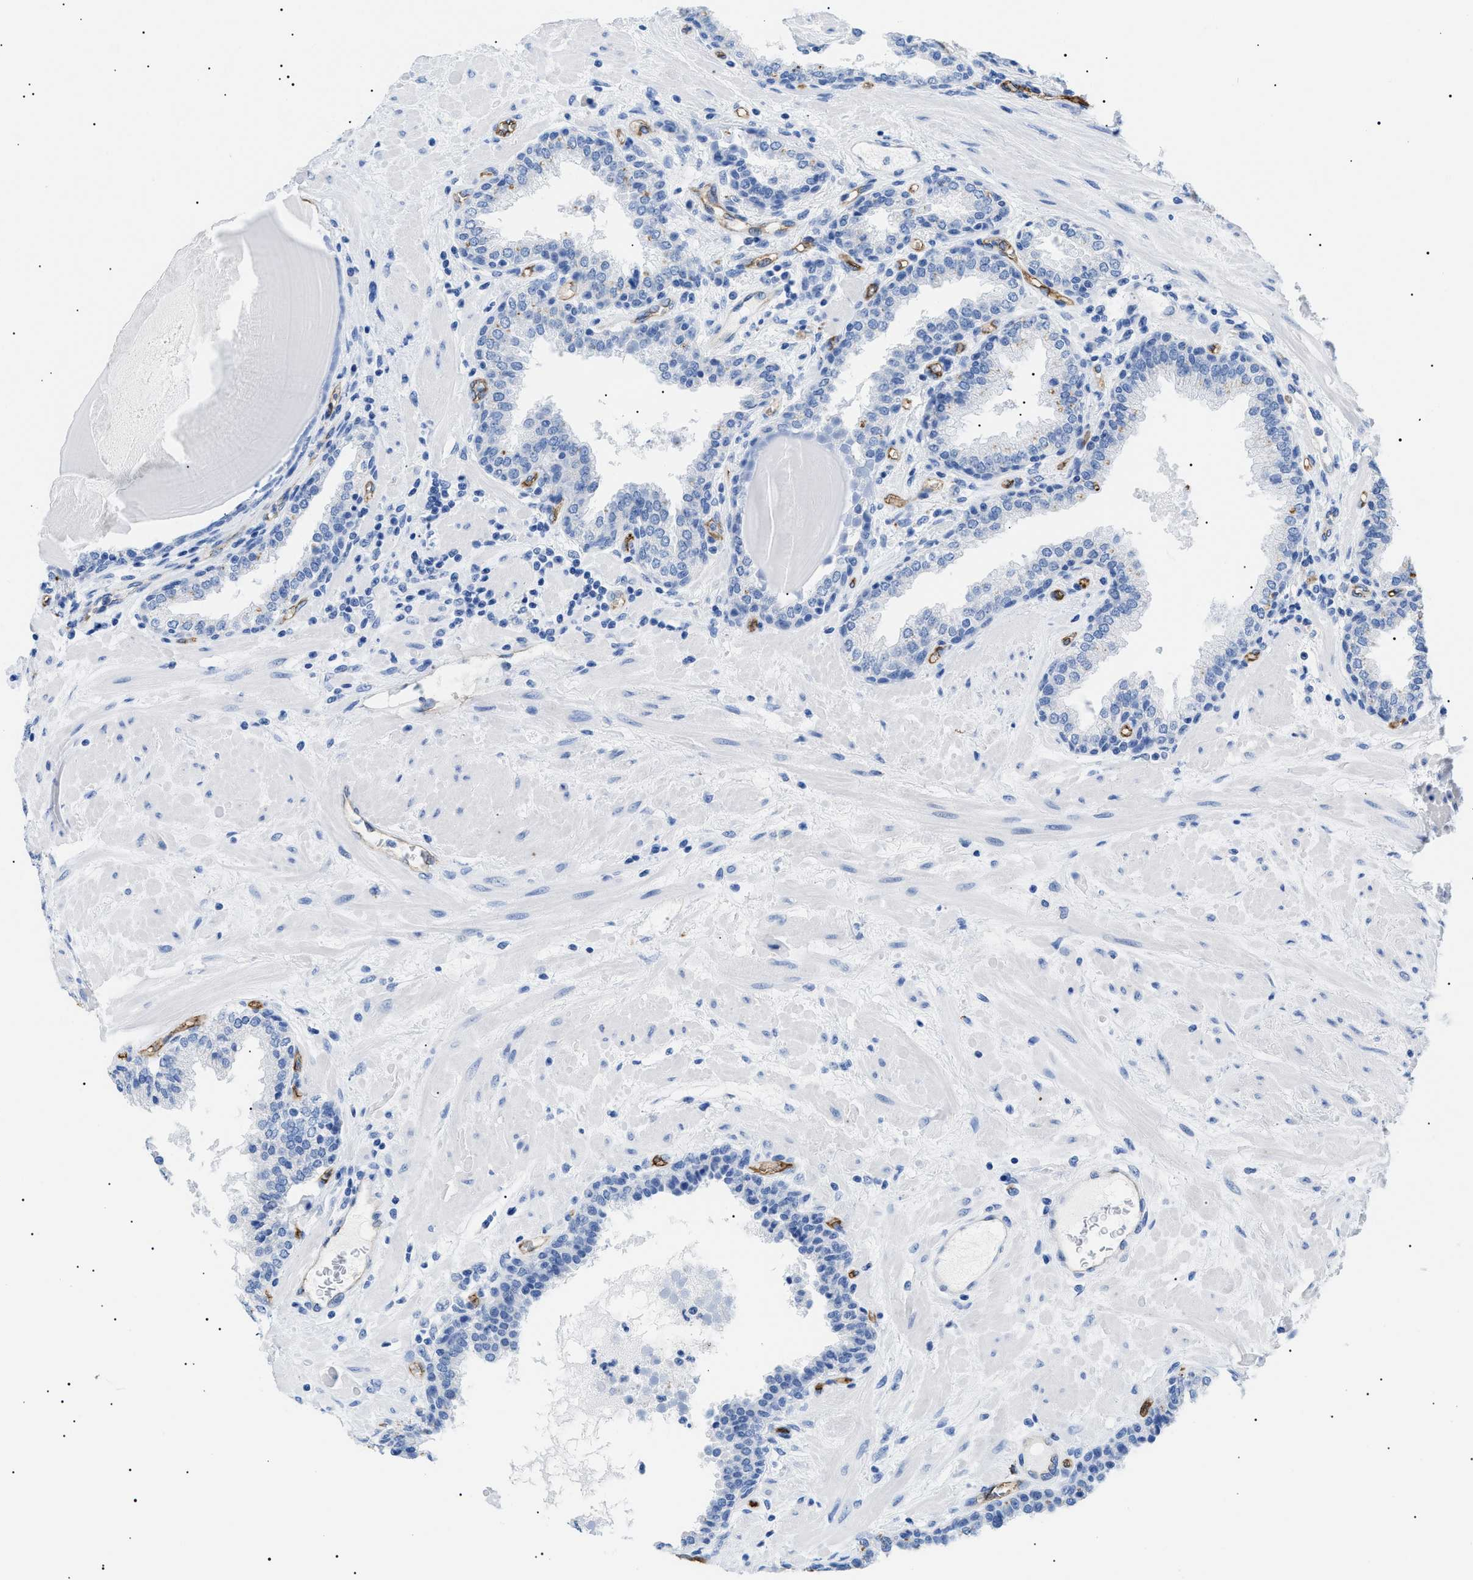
{"staining": {"intensity": "negative", "quantity": "none", "location": "none"}, "tissue": "prostate", "cell_type": "Glandular cells", "image_type": "normal", "snomed": [{"axis": "morphology", "description": "Normal tissue, NOS"}, {"axis": "topography", "description": "Prostate"}], "caption": "Prostate stained for a protein using immunohistochemistry demonstrates no expression glandular cells.", "gene": "PODXL", "patient": {"sex": "male", "age": 51}}